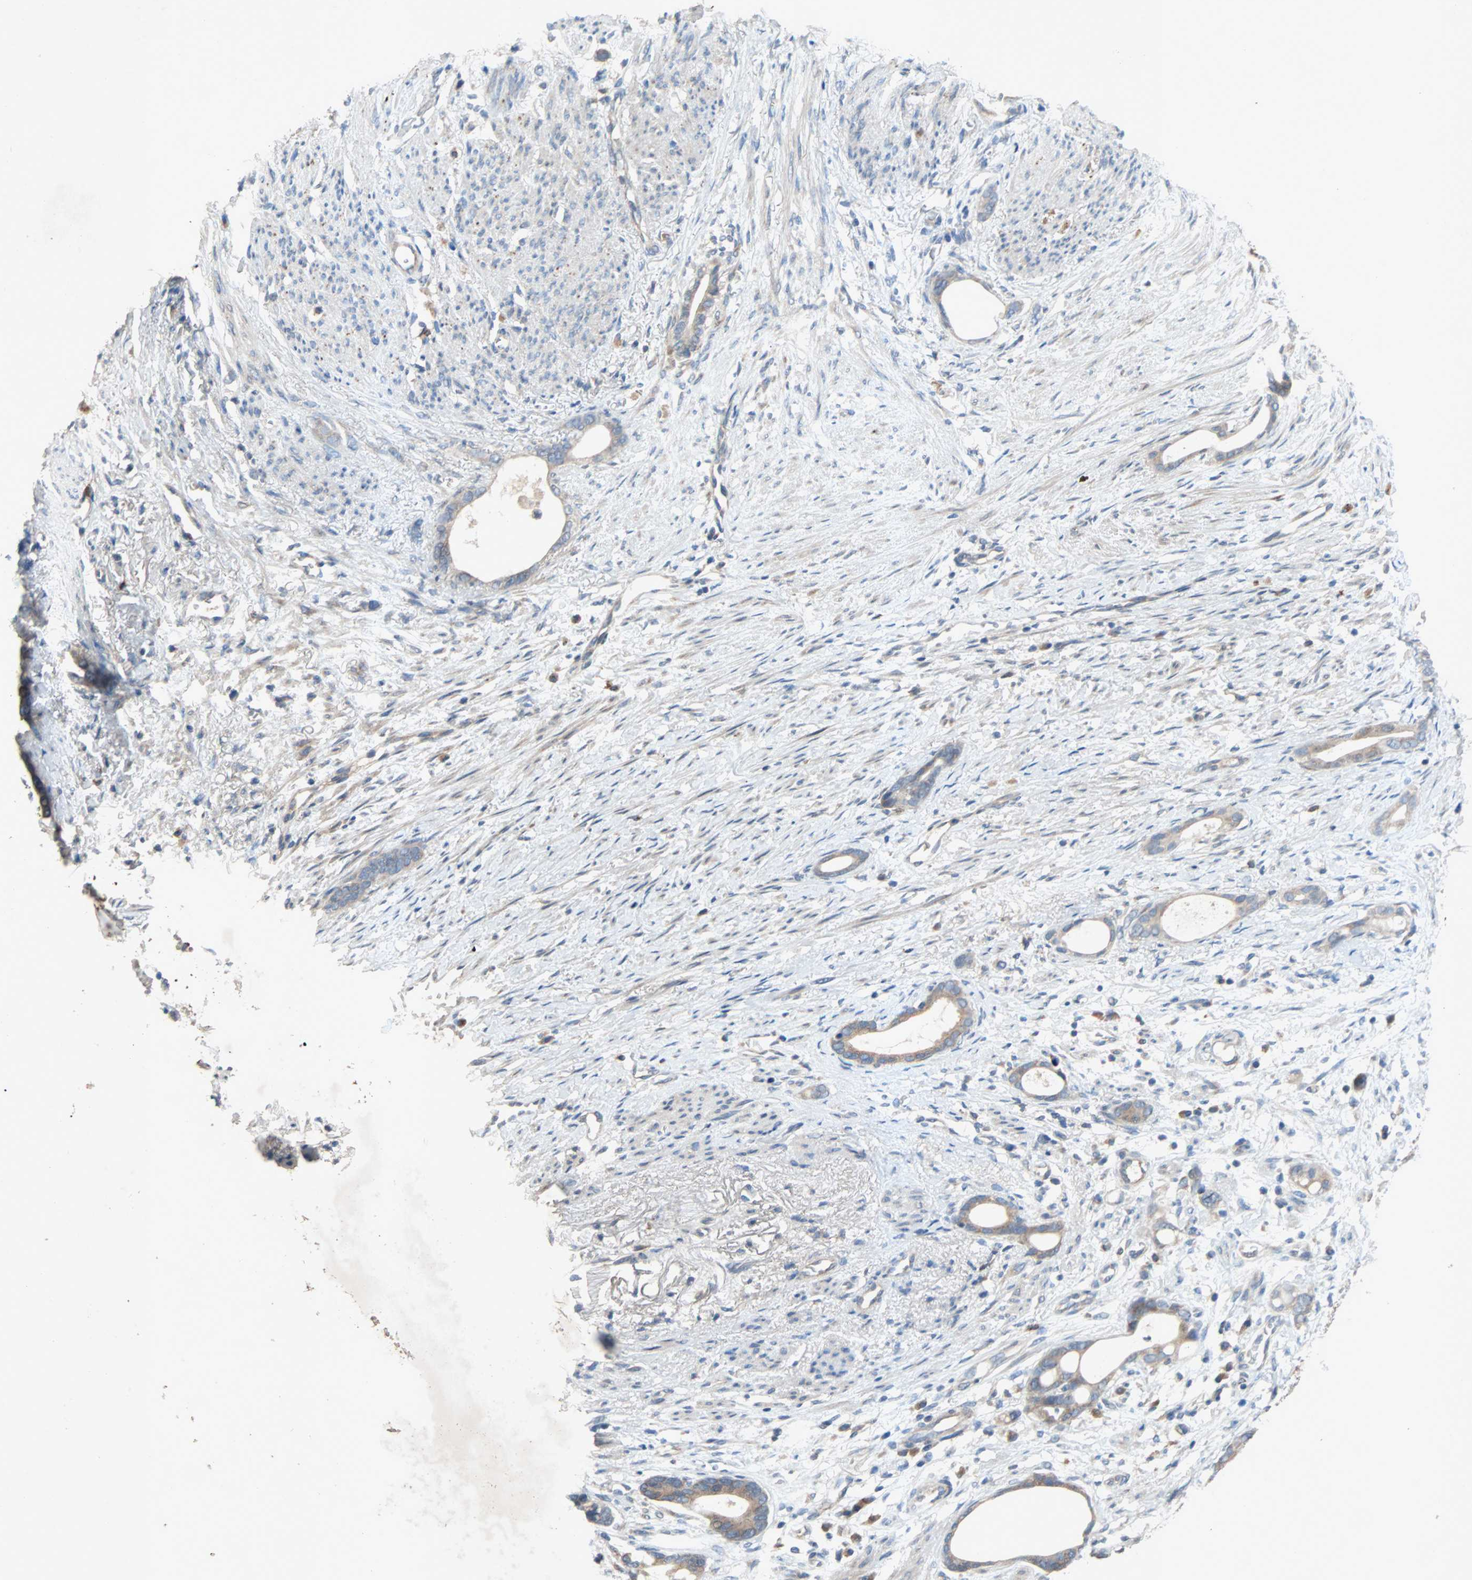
{"staining": {"intensity": "moderate", "quantity": ">75%", "location": "cytoplasmic/membranous"}, "tissue": "stomach cancer", "cell_type": "Tumor cells", "image_type": "cancer", "snomed": [{"axis": "morphology", "description": "Adenocarcinoma, NOS"}, {"axis": "topography", "description": "Stomach"}], "caption": "Human adenocarcinoma (stomach) stained with a brown dye displays moderate cytoplasmic/membranous positive positivity in approximately >75% of tumor cells.", "gene": "XYLT1", "patient": {"sex": "female", "age": 75}}